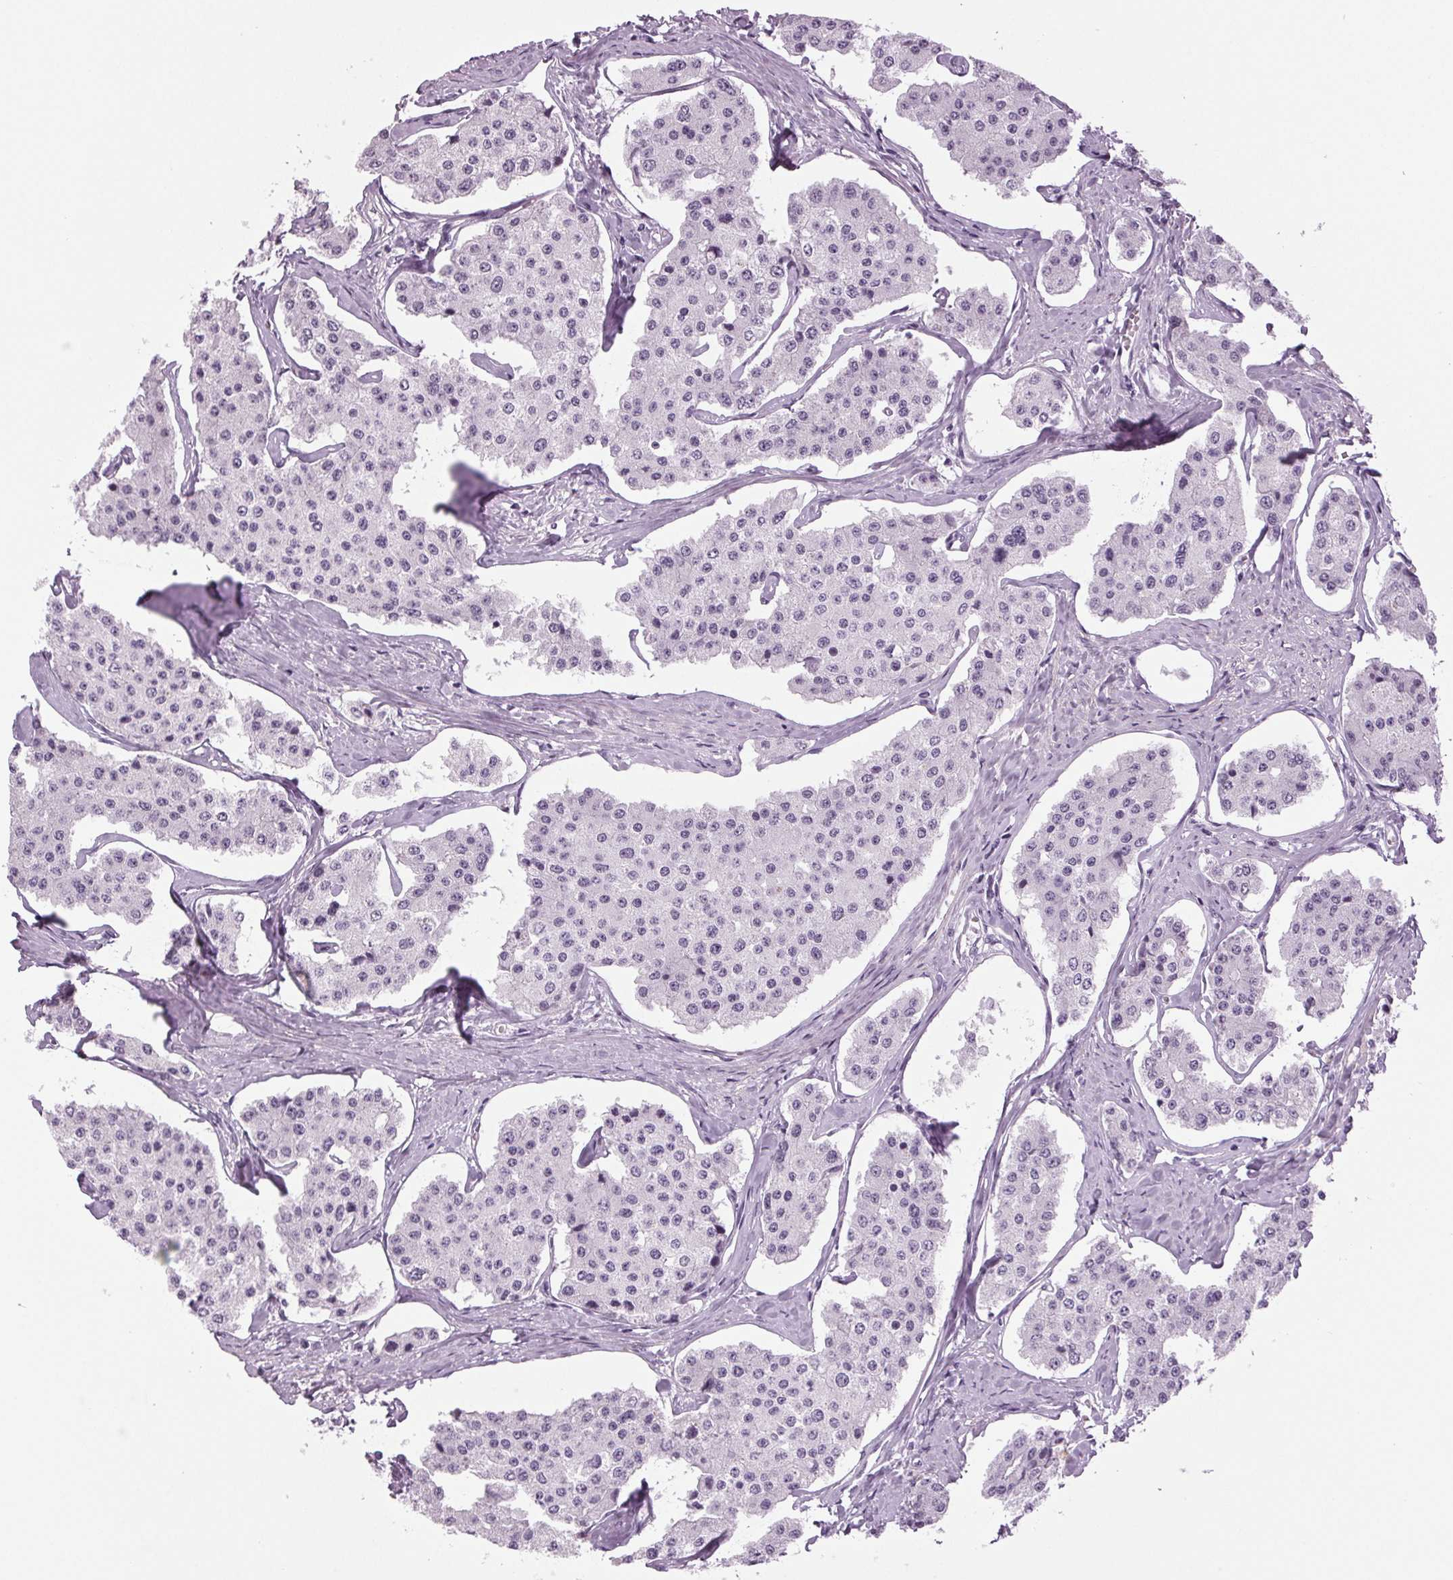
{"staining": {"intensity": "negative", "quantity": "none", "location": "none"}, "tissue": "carcinoid", "cell_type": "Tumor cells", "image_type": "cancer", "snomed": [{"axis": "morphology", "description": "Carcinoid, malignant, NOS"}, {"axis": "topography", "description": "Small intestine"}], "caption": "An immunohistochemistry (IHC) histopathology image of carcinoid is shown. There is no staining in tumor cells of carcinoid.", "gene": "DNAH12", "patient": {"sex": "female", "age": 65}}